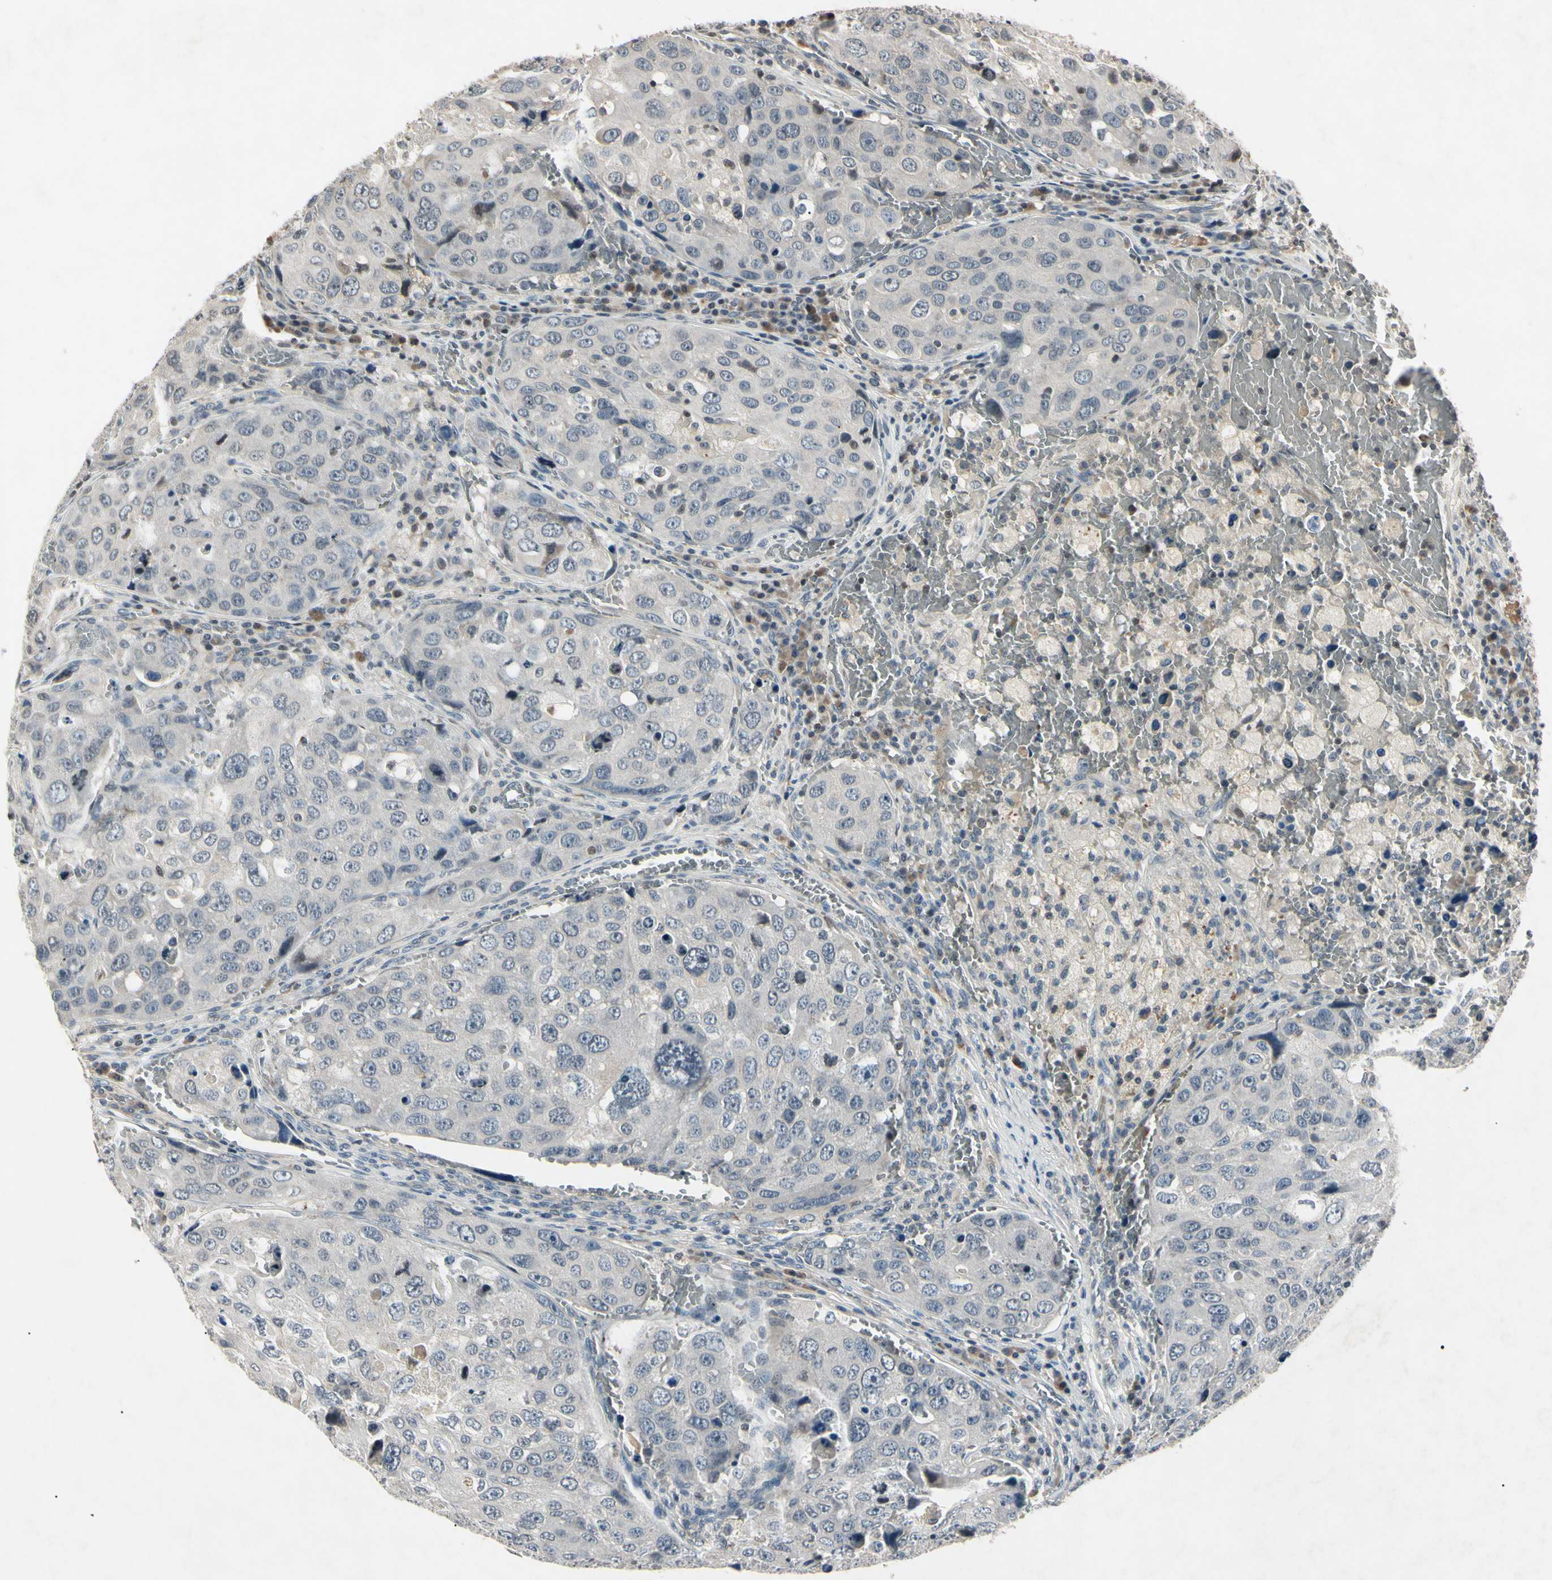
{"staining": {"intensity": "negative", "quantity": "none", "location": "none"}, "tissue": "urothelial cancer", "cell_type": "Tumor cells", "image_type": "cancer", "snomed": [{"axis": "morphology", "description": "Urothelial carcinoma, High grade"}, {"axis": "topography", "description": "Lymph node"}, {"axis": "topography", "description": "Urinary bladder"}], "caption": "This is an immunohistochemistry photomicrograph of urothelial cancer. There is no positivity in tumor cells.", "gene": "AEBP1", "patient": {"sex": "male", "age": 51}}